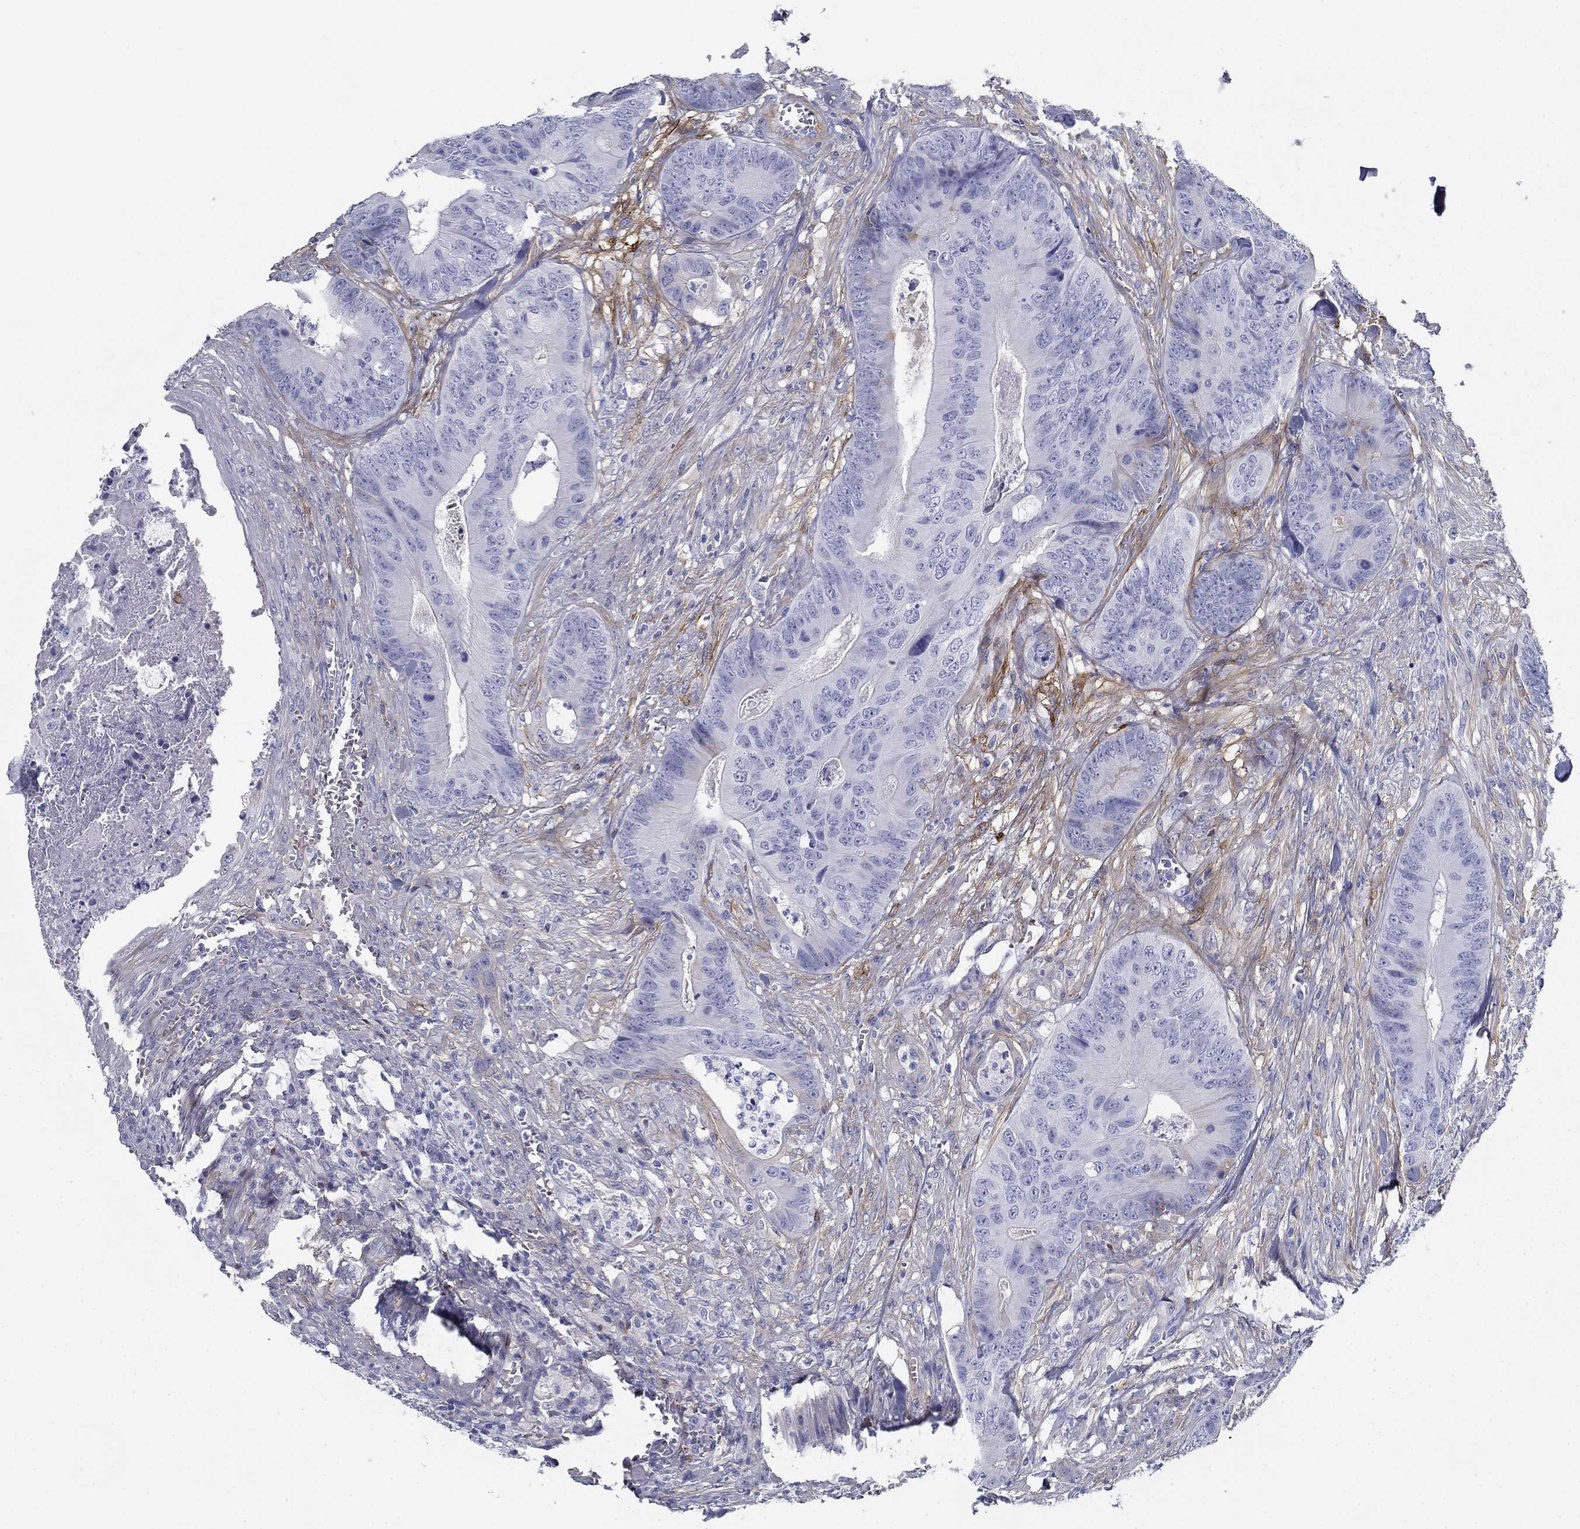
{"staining": {"intensity": "negative", "quantity": "none", "location": "none"}, "tissue": "colorectal cancer", "cell_type": "Tumor cells", "image_type": "cancer", "snomed": [{"axis": "morphology", "description": "Adenocarcinoma, NOS"}, {"axis": "topography", "description": "Colon"}], "caption": "Colorectal cancer (adenocarcinoma) stained for a protein using immunohistochemistry (IHC) exhibits no staining tumor cells.", "gene": "GPC1", "patient": {"sex": "male", "age": 84}}